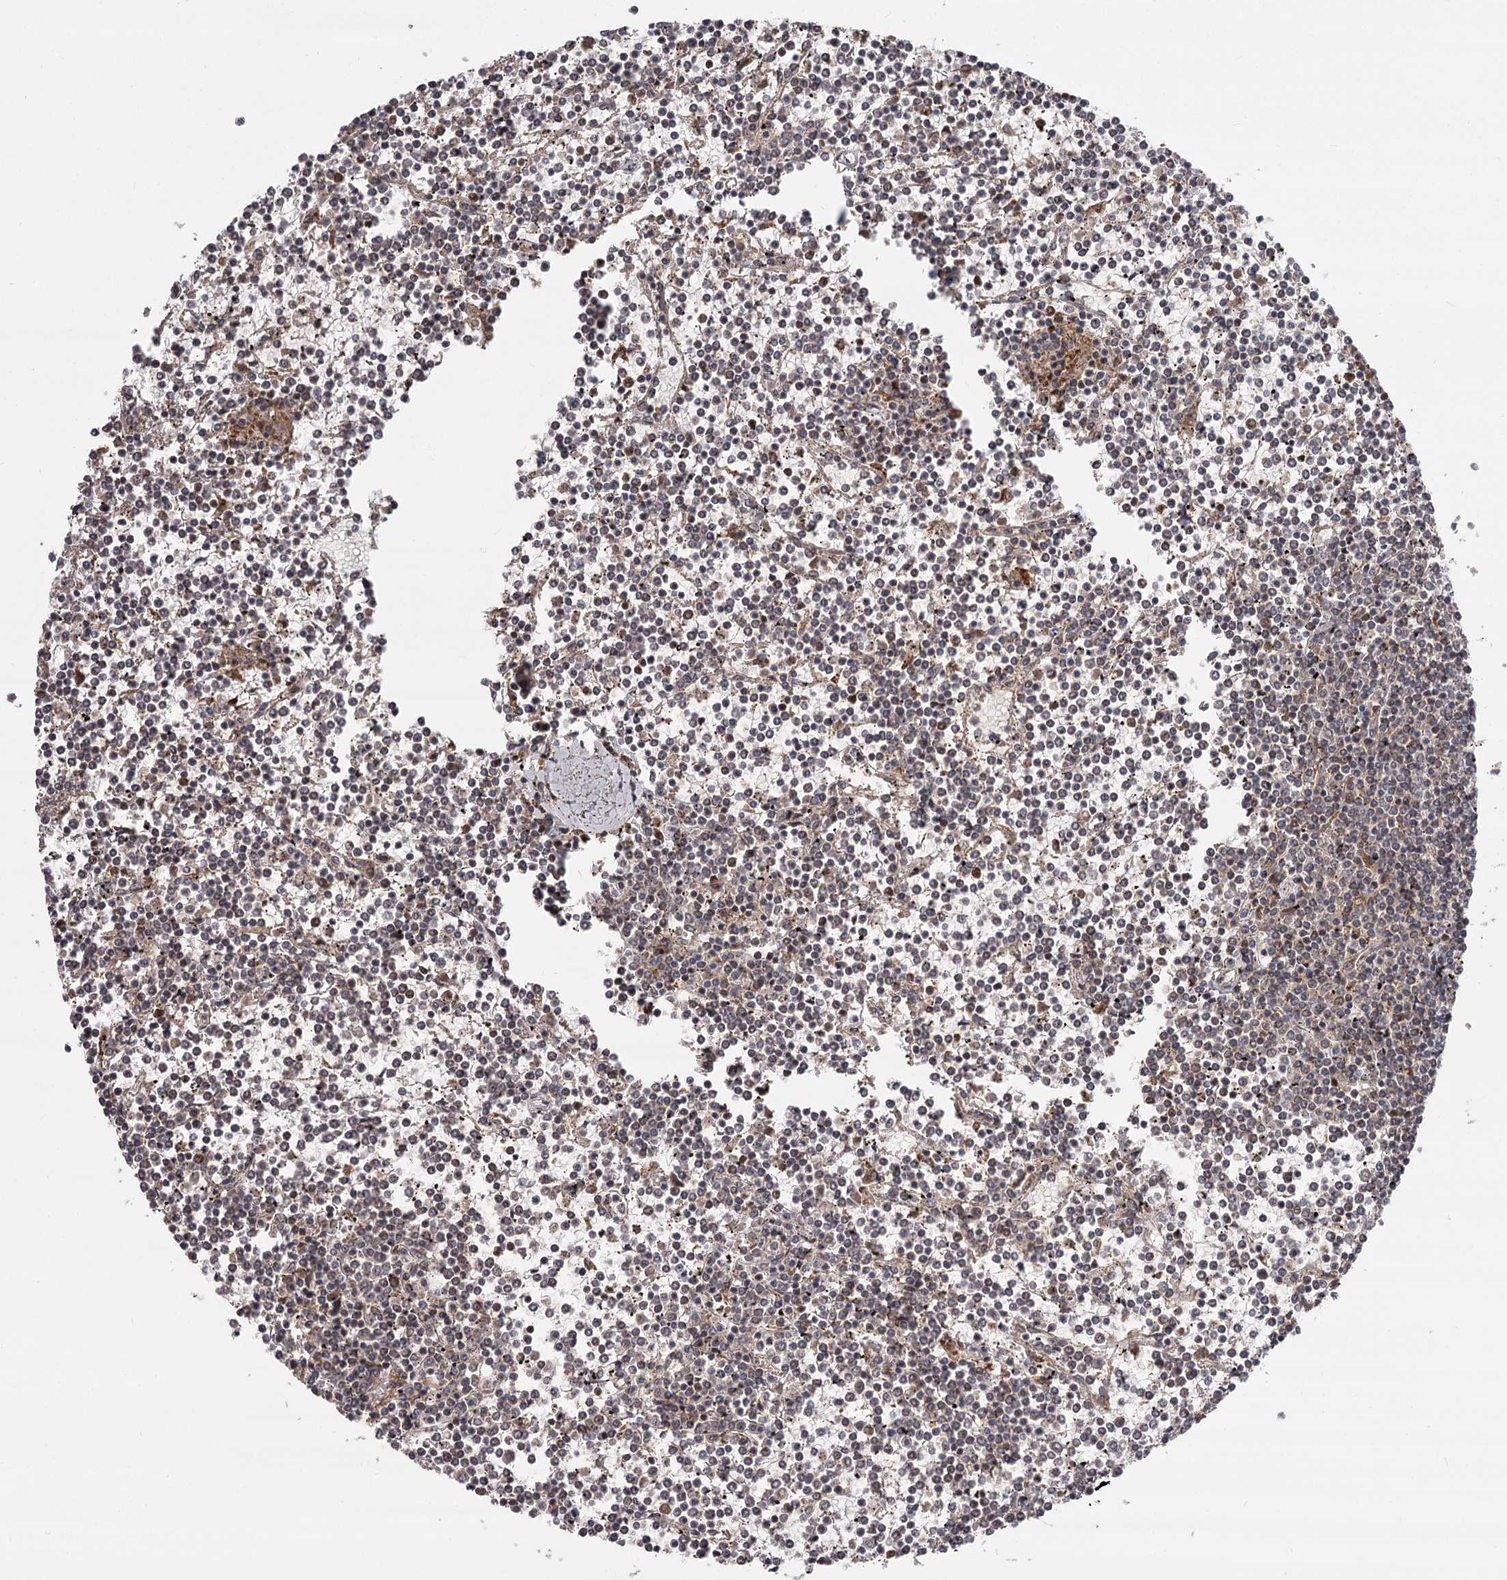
{"staining": {"intensity": "weak", "quantity": "25%-75%", "location": "cytoplasmic/membranous"}, "tissue": "lymphoma", "cell_type": "Tumor cells", "image_type": "cancer", "snomed": [{"axis": "morphology", "description": "Malignant lymphoma, non-Hodgkin's type, Low grade"}, {"axis": "topography", "description": "Spleen"}], "caption": "Weak cytoplasmic/membranous staining is seen in about 25%-75% of tumor cells in lymphoma. (IHC, brightfield microscopy, high magnification).", "gene": "CDC123", "patient": {"sex": "female", "age": 19}}